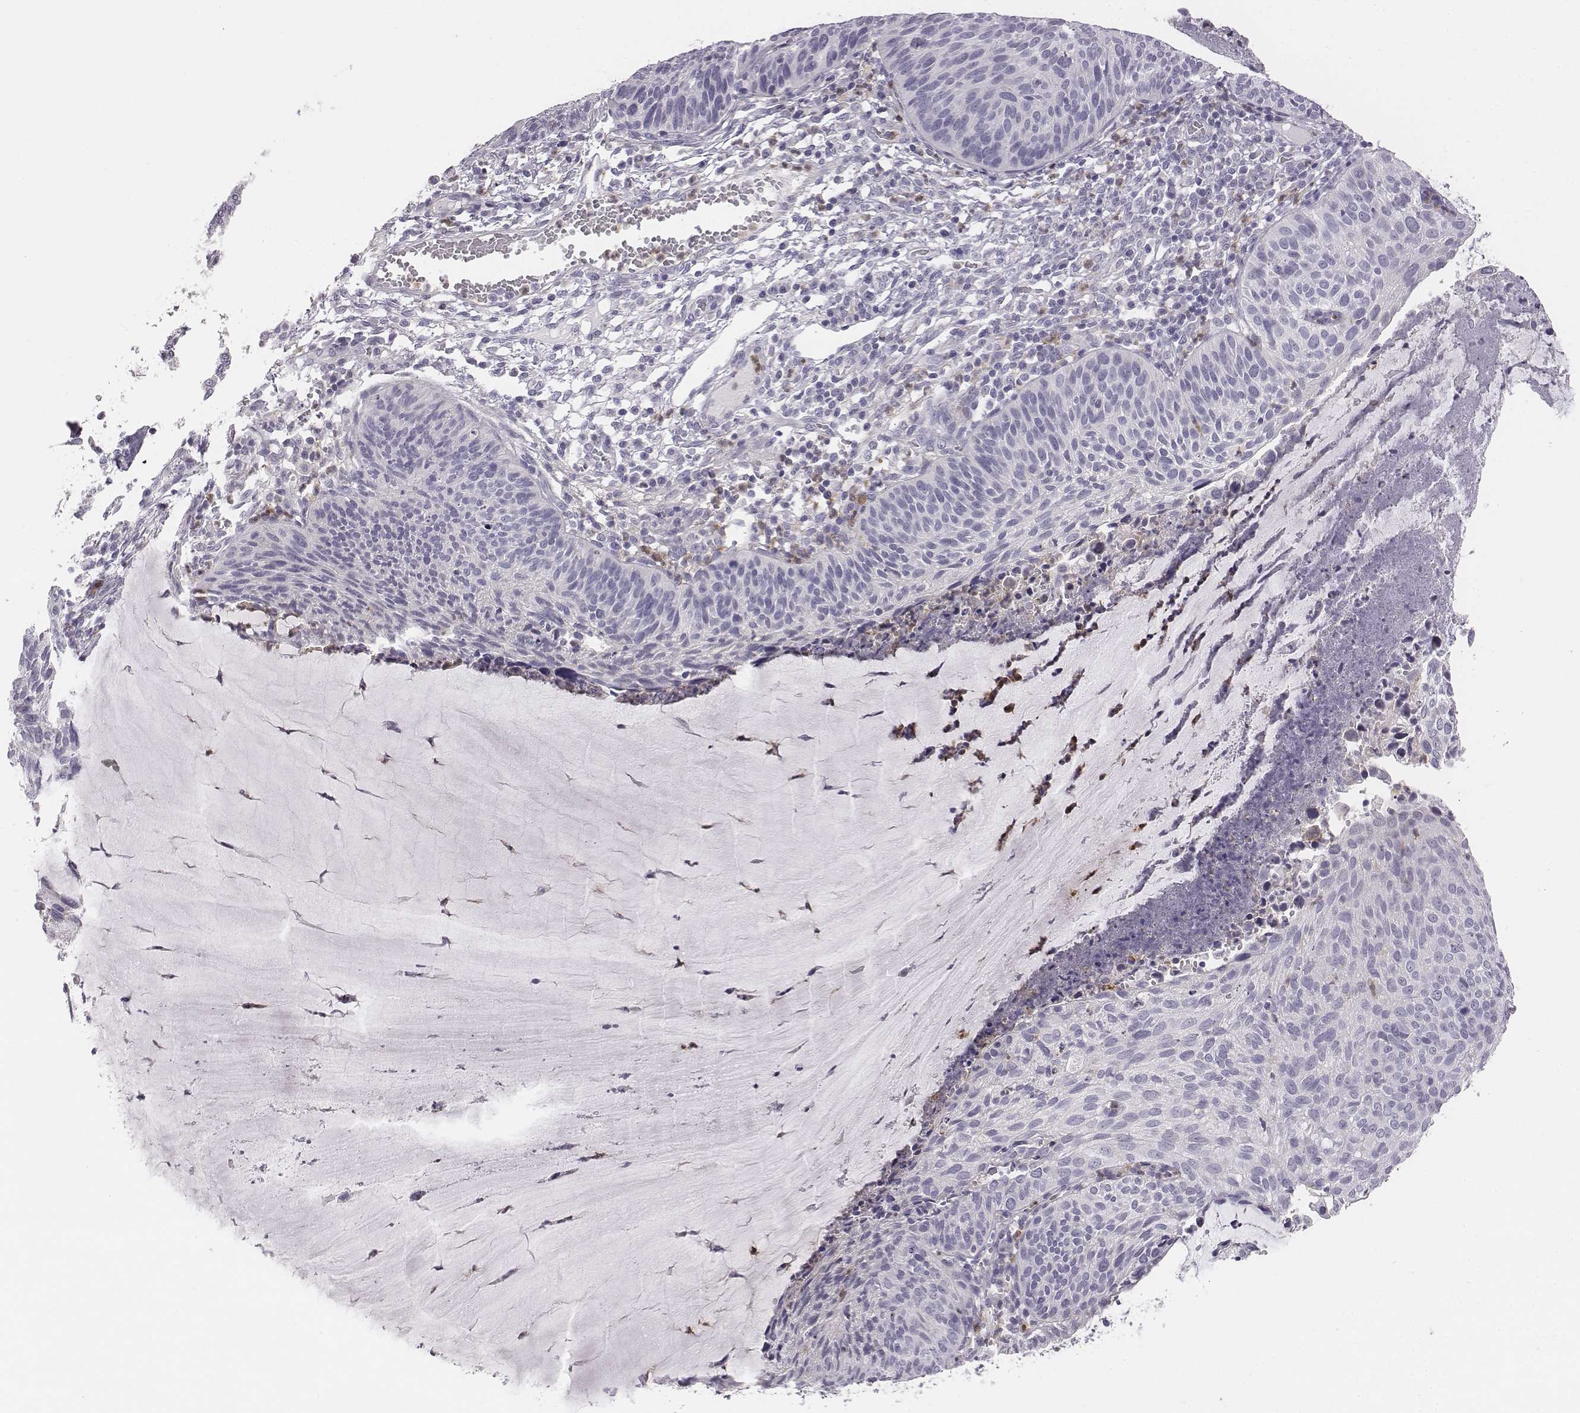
{"staining": {"intensity": "negative", "quantity": "none", "location": "none"}, "tissue": "cervical cancer", "cell_type": "Tumor cells", "image_type": "cancer", "snomed": [{"axis": "morphology", "description": "Squamous cell carcinoma, NOS"}, {"axis": "topography", "description": "Cervix"}], "caption": "This photomicrograph is of cervical squamous cell carcinoma stained with immunohistochemistry to label a protein in brown with the nuclei are counter-stained blue. There is no staining in tumor cells.", "gene": "ADAM7", "patient": {"sex": "female", "age": 36}}